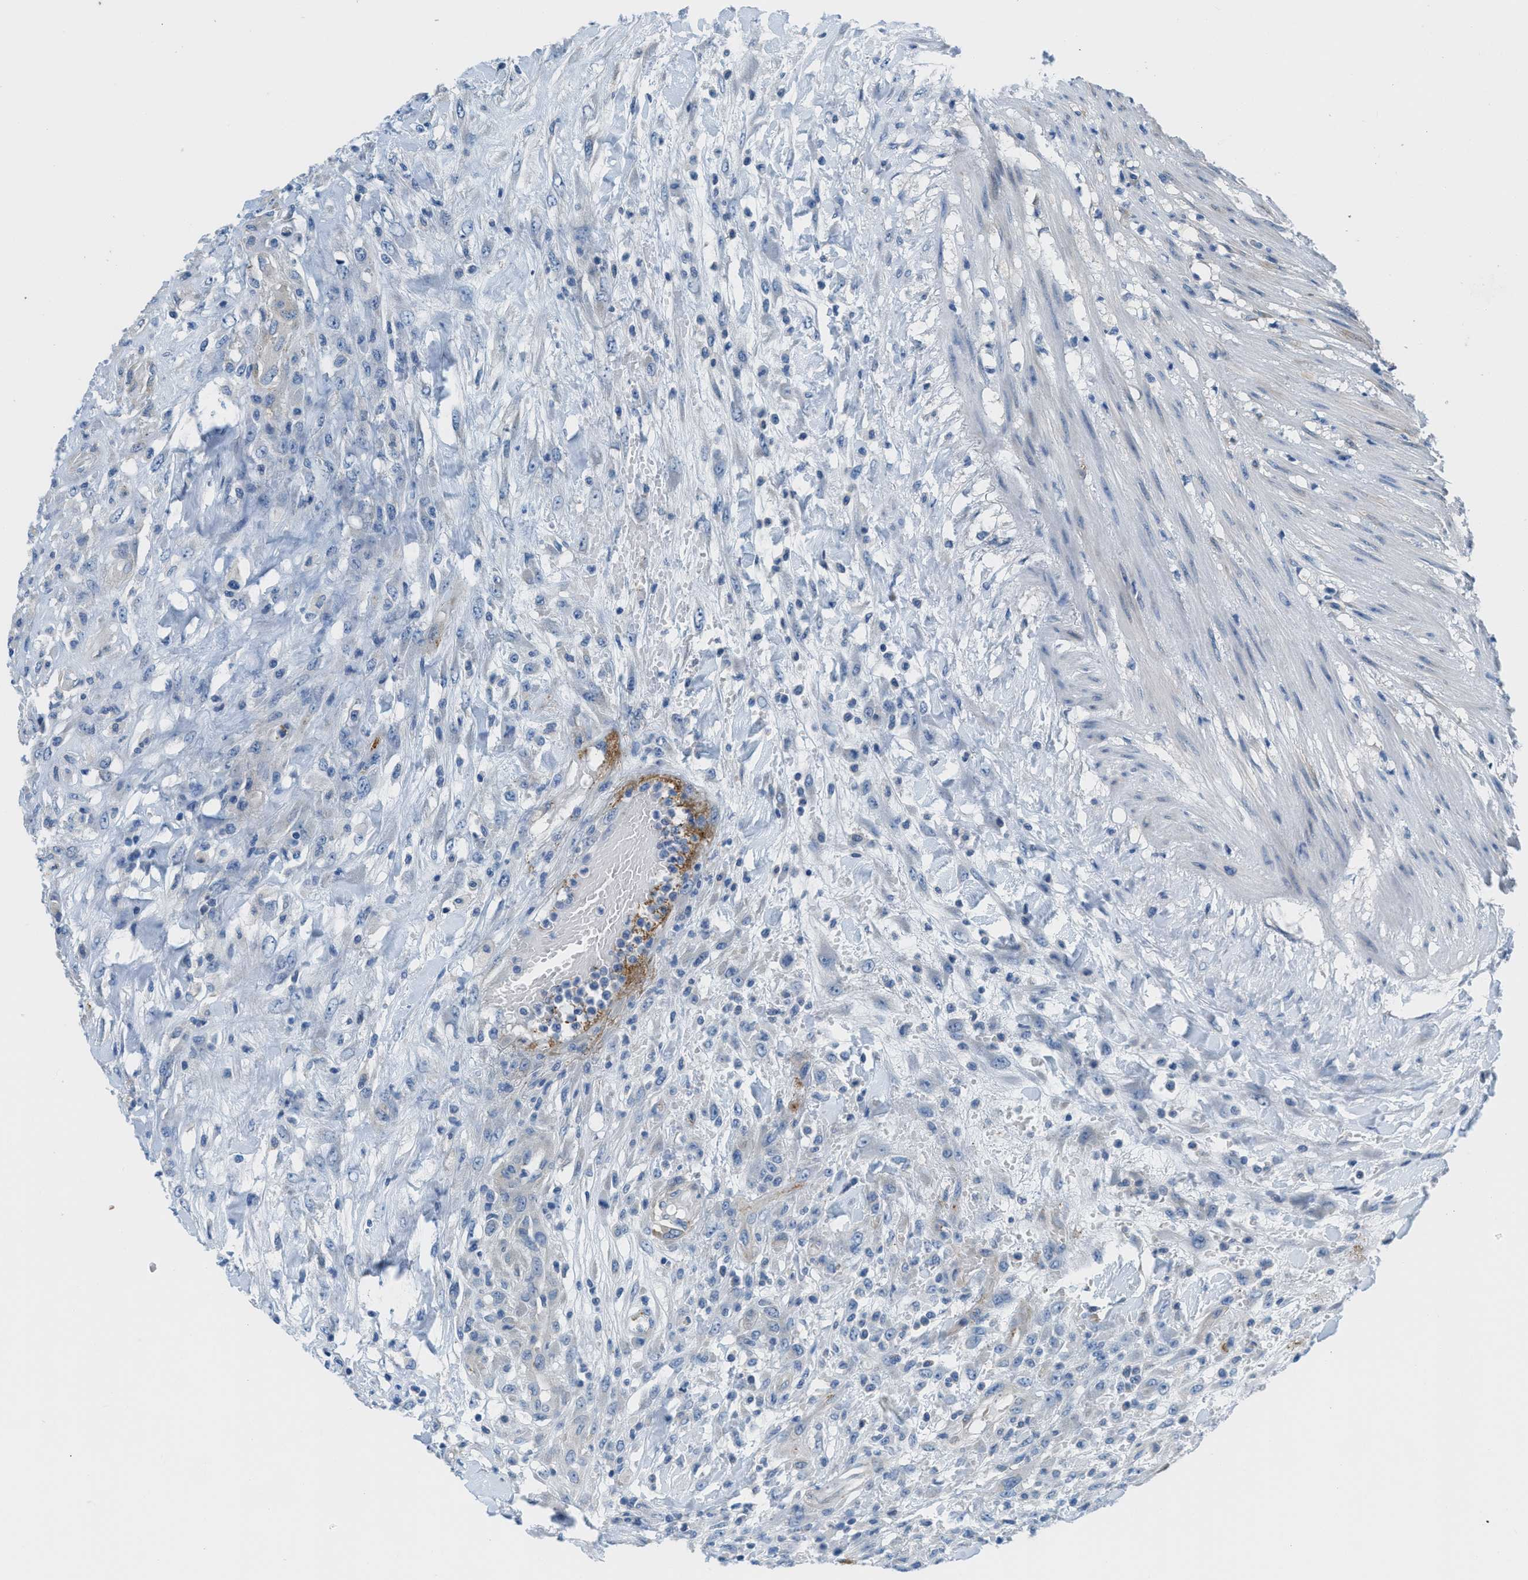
{"staining": {"intensity": "negative", "quantity": "none", "location": "none"}, "tissue": "testis cancer", "cell_type": "Tumor cells", "image_type": "cancer", "snomed": [{"axis": "morphology", "description": "Seminoma, NOS"}, {"axis": "topography", "description": "Testis"}], "caption": "Photomicrograph shows no protein positivity in tumor cells of testis cancer tissue.", "gene": "MAPRE2", "patient": {"sex": "male", "age": 59}}